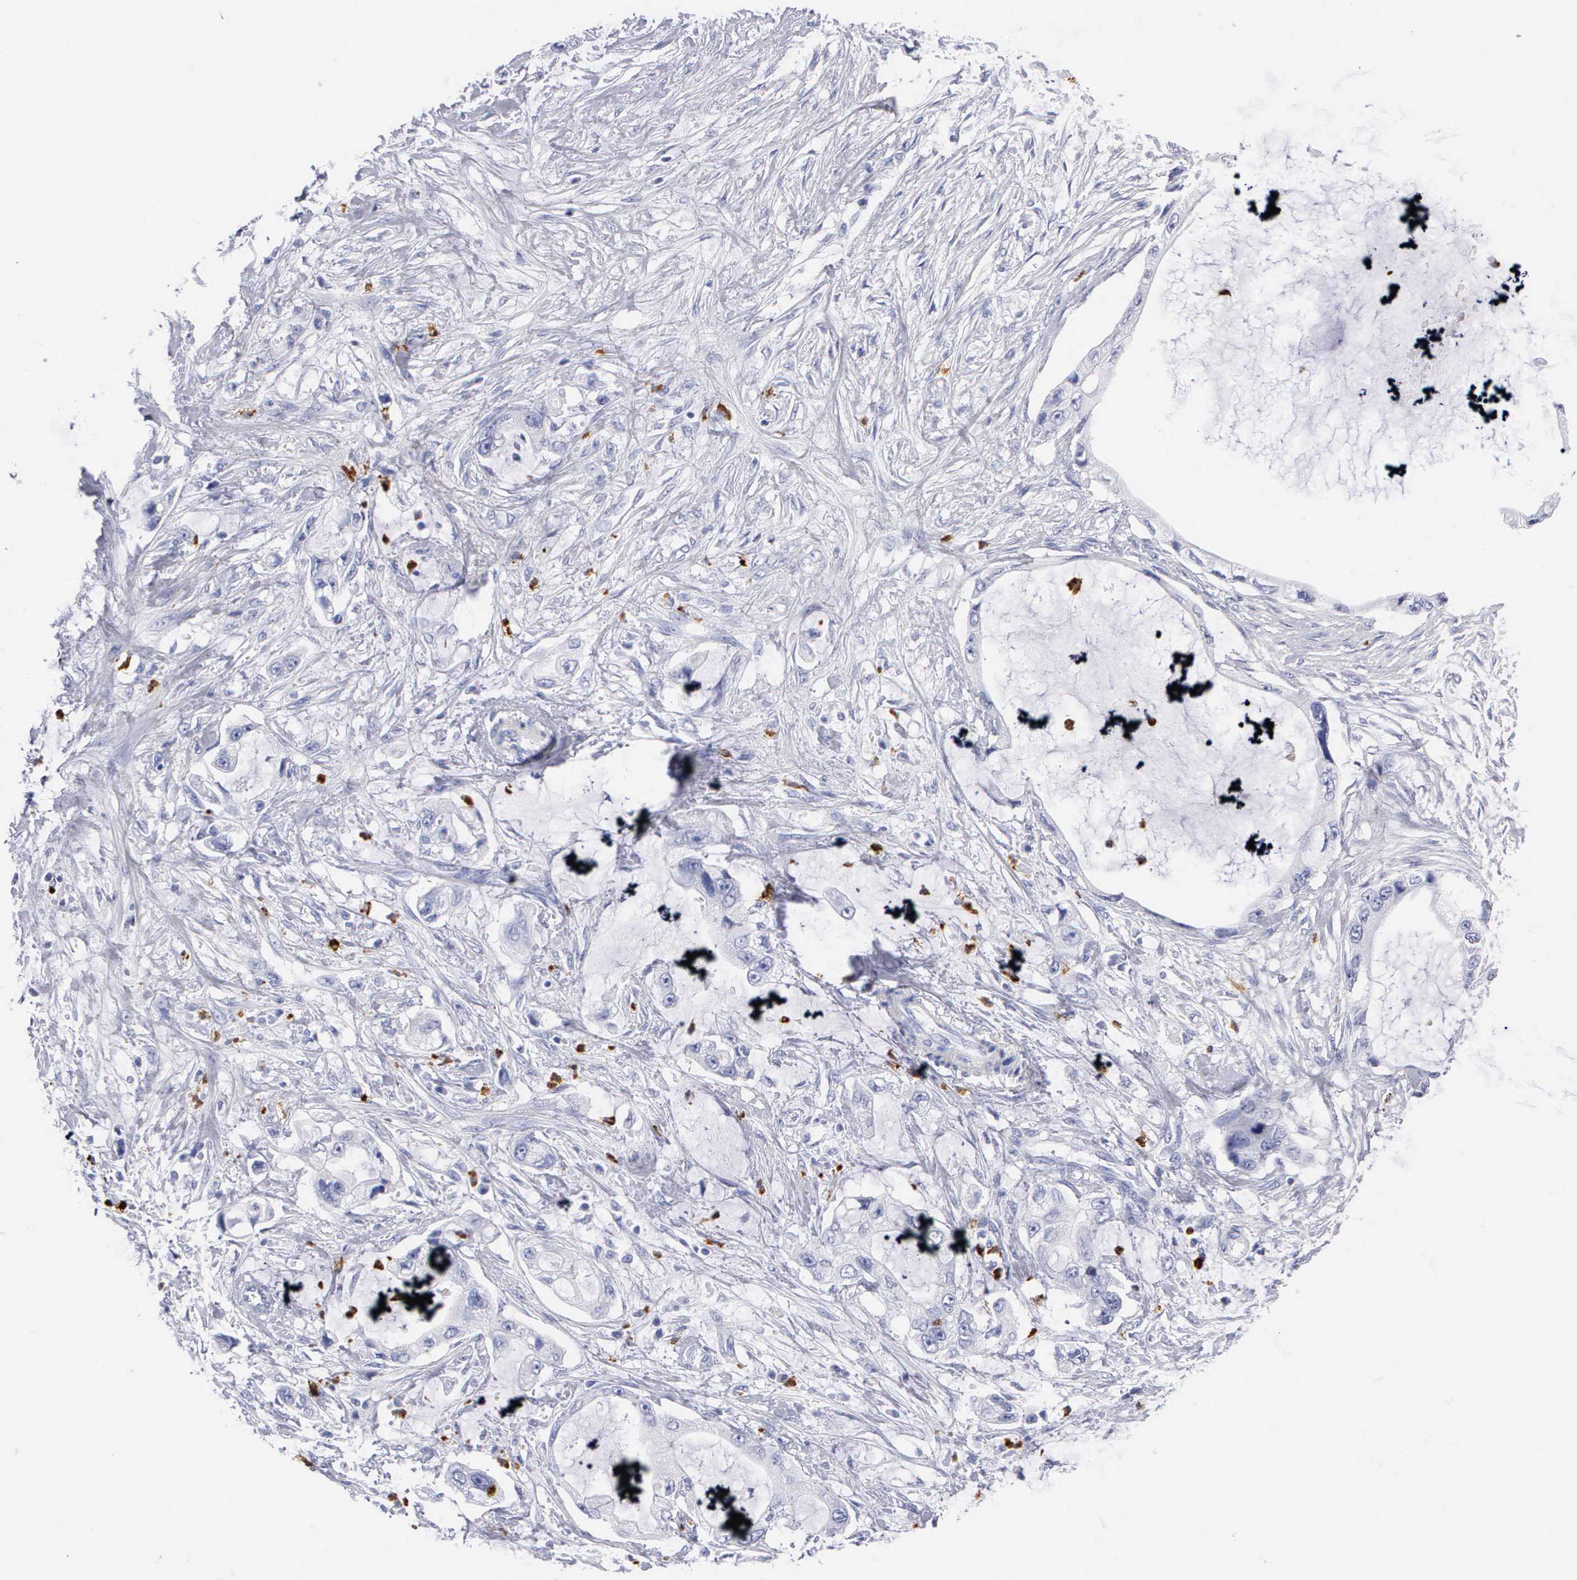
{"staining": {"intensity": "negative", "quantity": "none", "location": "none"}, "tissue": "pancreatic cancer", "cell_type": "Tumor cells", "image_type": "cancer", "snomed": [{"axis": "morphology", "description": "Adenocarcinoma, NOS"}, {"axis": "topography", "description": "Pancreas"}, {"axis": "topography", "description": "Stomach, upper"}], "caption": "Protein analysis of pancreatic adenocarcinoma exhibits no significant positivity in tumor cells.", "gene": "CTSG", "patient": {"sex": "male", "age": 77}}